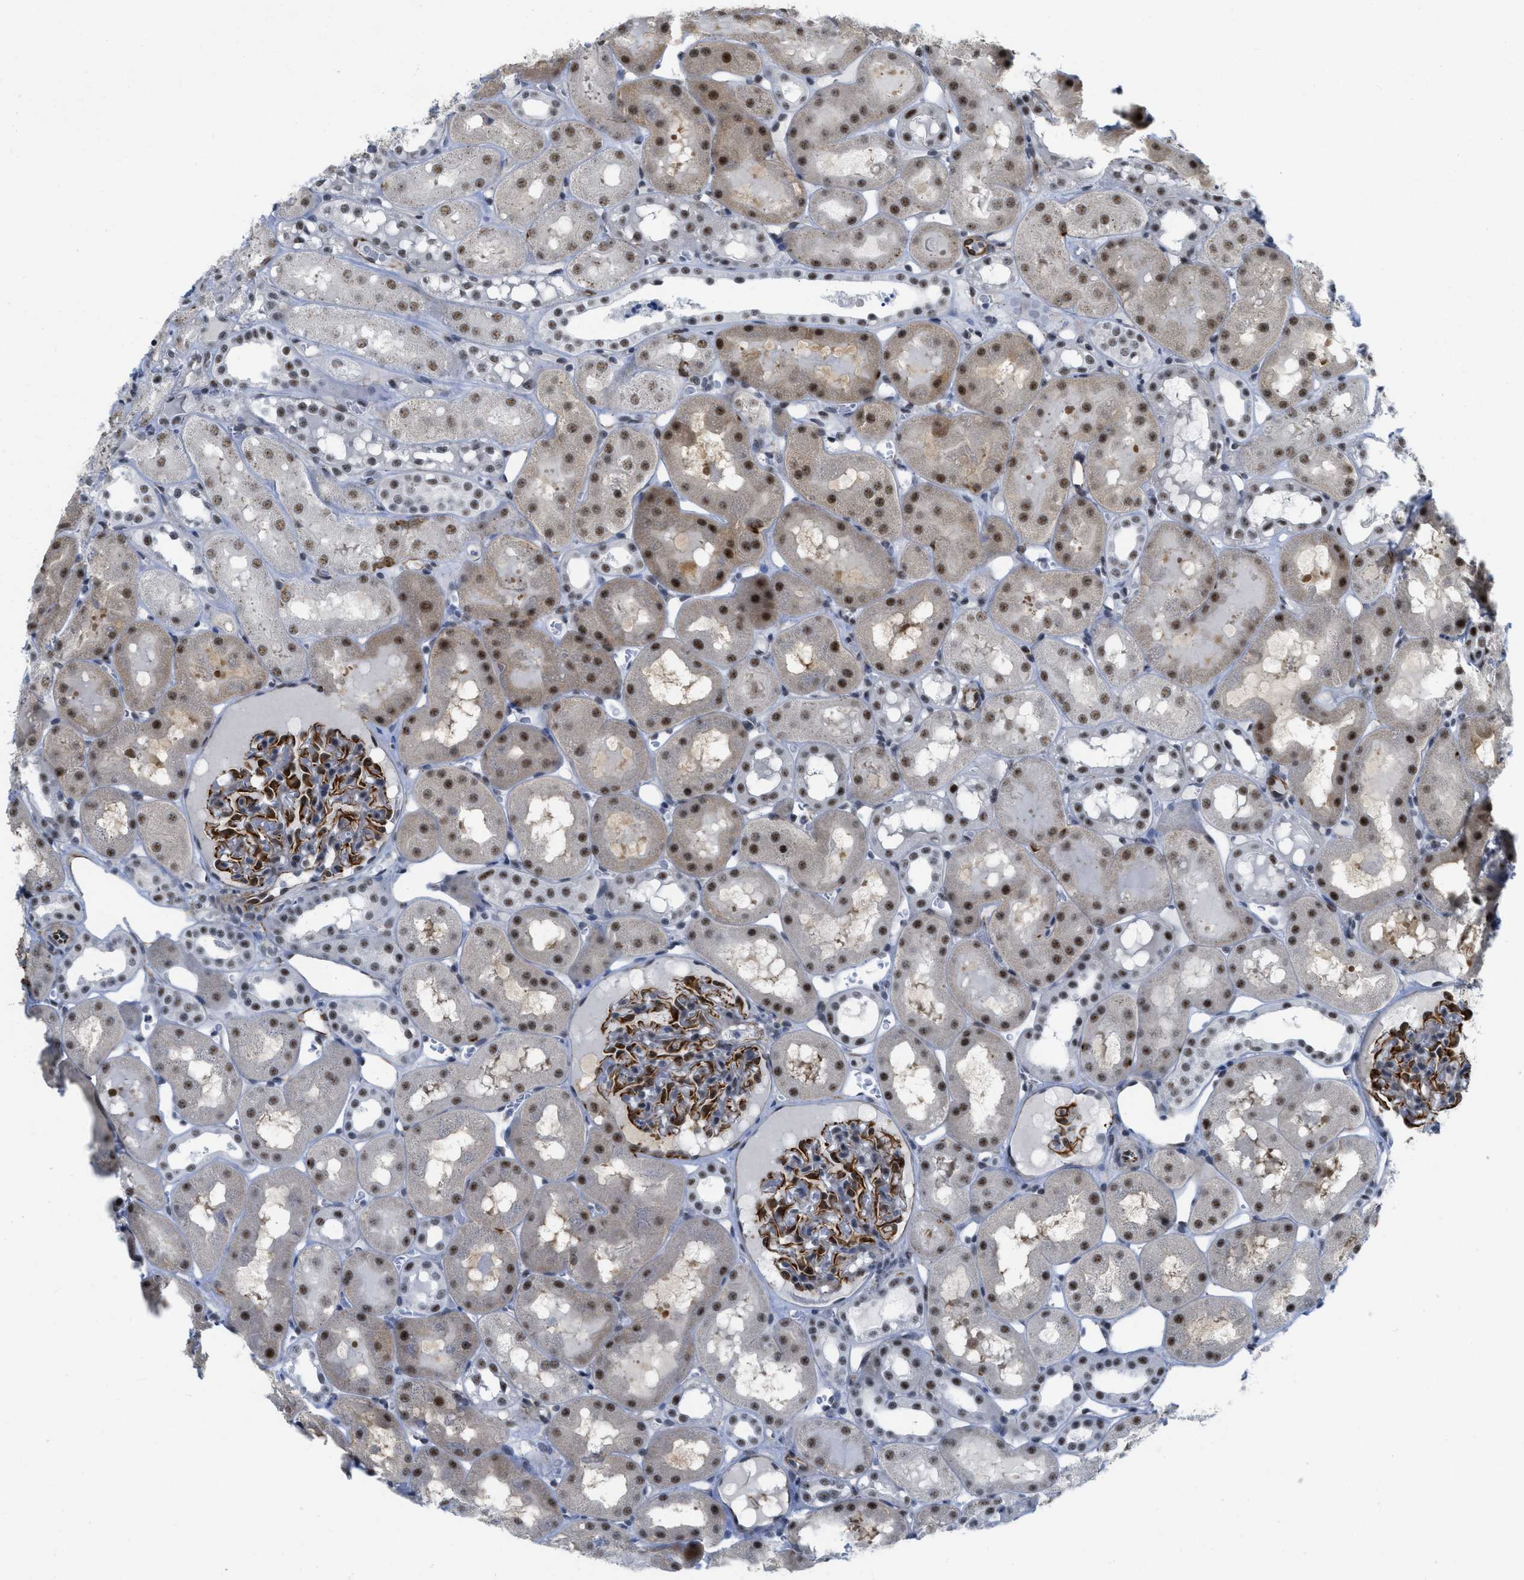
{"staining": {"intensity": "strong", "quantity": "25%-75%", "location": "cytoplasmic/membranous,nuclear"}, "tissue": "kidney", "cell_type": "Cells in glomeruli", "image_type": "normal", "snomed": [{"axis": "morphology", "description": "Normal tissue, NOS"}, {"axis": "topography", "description": "Kidney"}, {"axis": "topography", "description": "Urinary bladder"}], "caption": "A high amount of strong cytoplasmic/membranous,nuclear positivity is identified in about 25%-75% of cells in glomeruli in benign kidney. (Stains: DAB in brown, nuclei in blue, Microscopy: brightfield microscopy at high magnification).", "gene": "LRRC8B", "patient": {"sex": "male", "age": 16}}